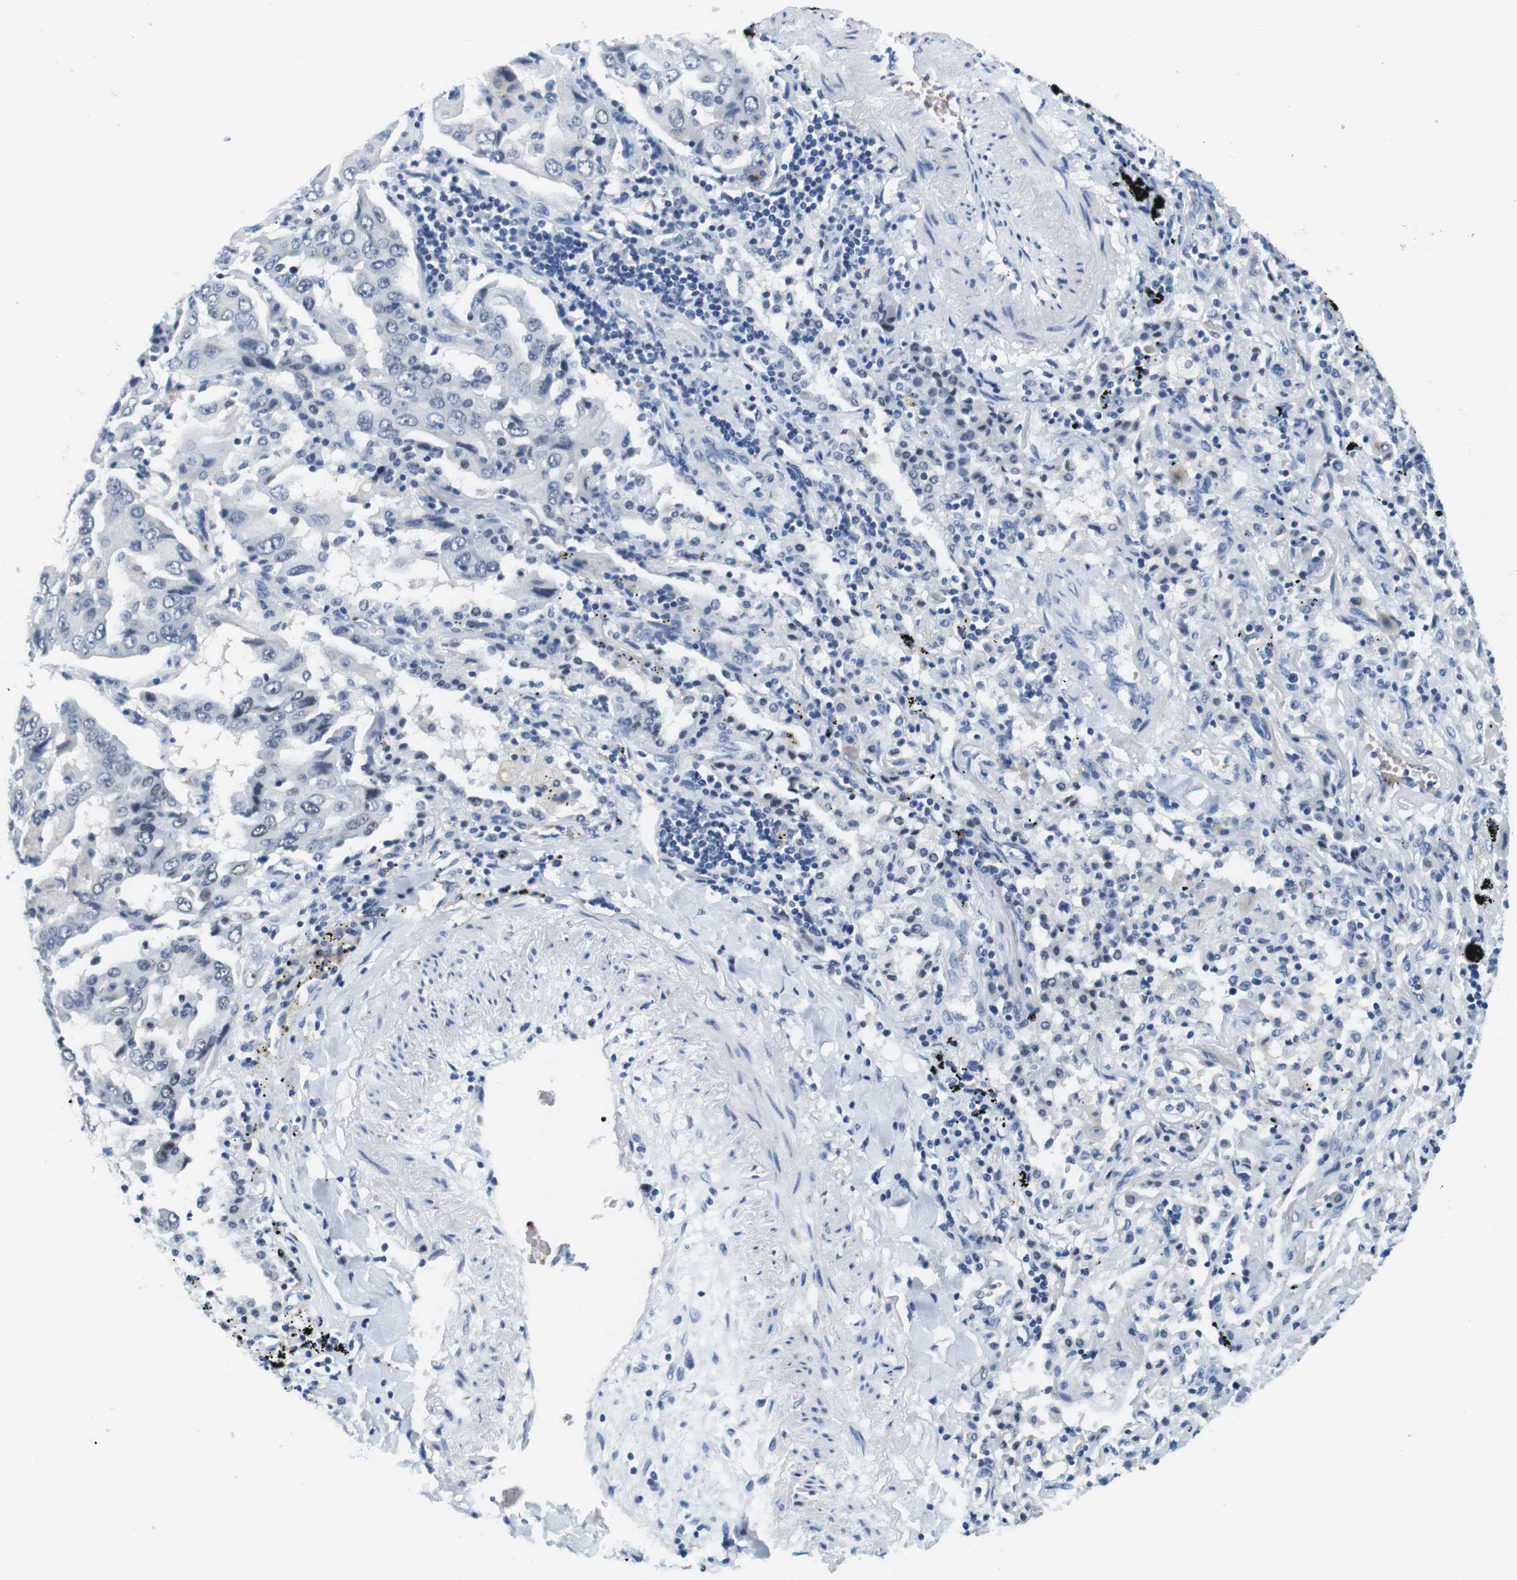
{"staining": {"intensity": "negative", "quantity": "none", "location": "none"}, "tissue": "lung cancer", "cell_type": "Tumor cells", "image_type": "cancer", "snomed": [{"axis": "morphology", "description": "Adenocarcinoma, NOS"}, {"axis": "topography", "description": "Lung"}], "caption": "Immunohistochemical staining of human adenocarcinoma (lung) shows no significant staining in tumor cells.", "gene": "TFAP2C", "patient": {"sex": "female", "age": 65}}